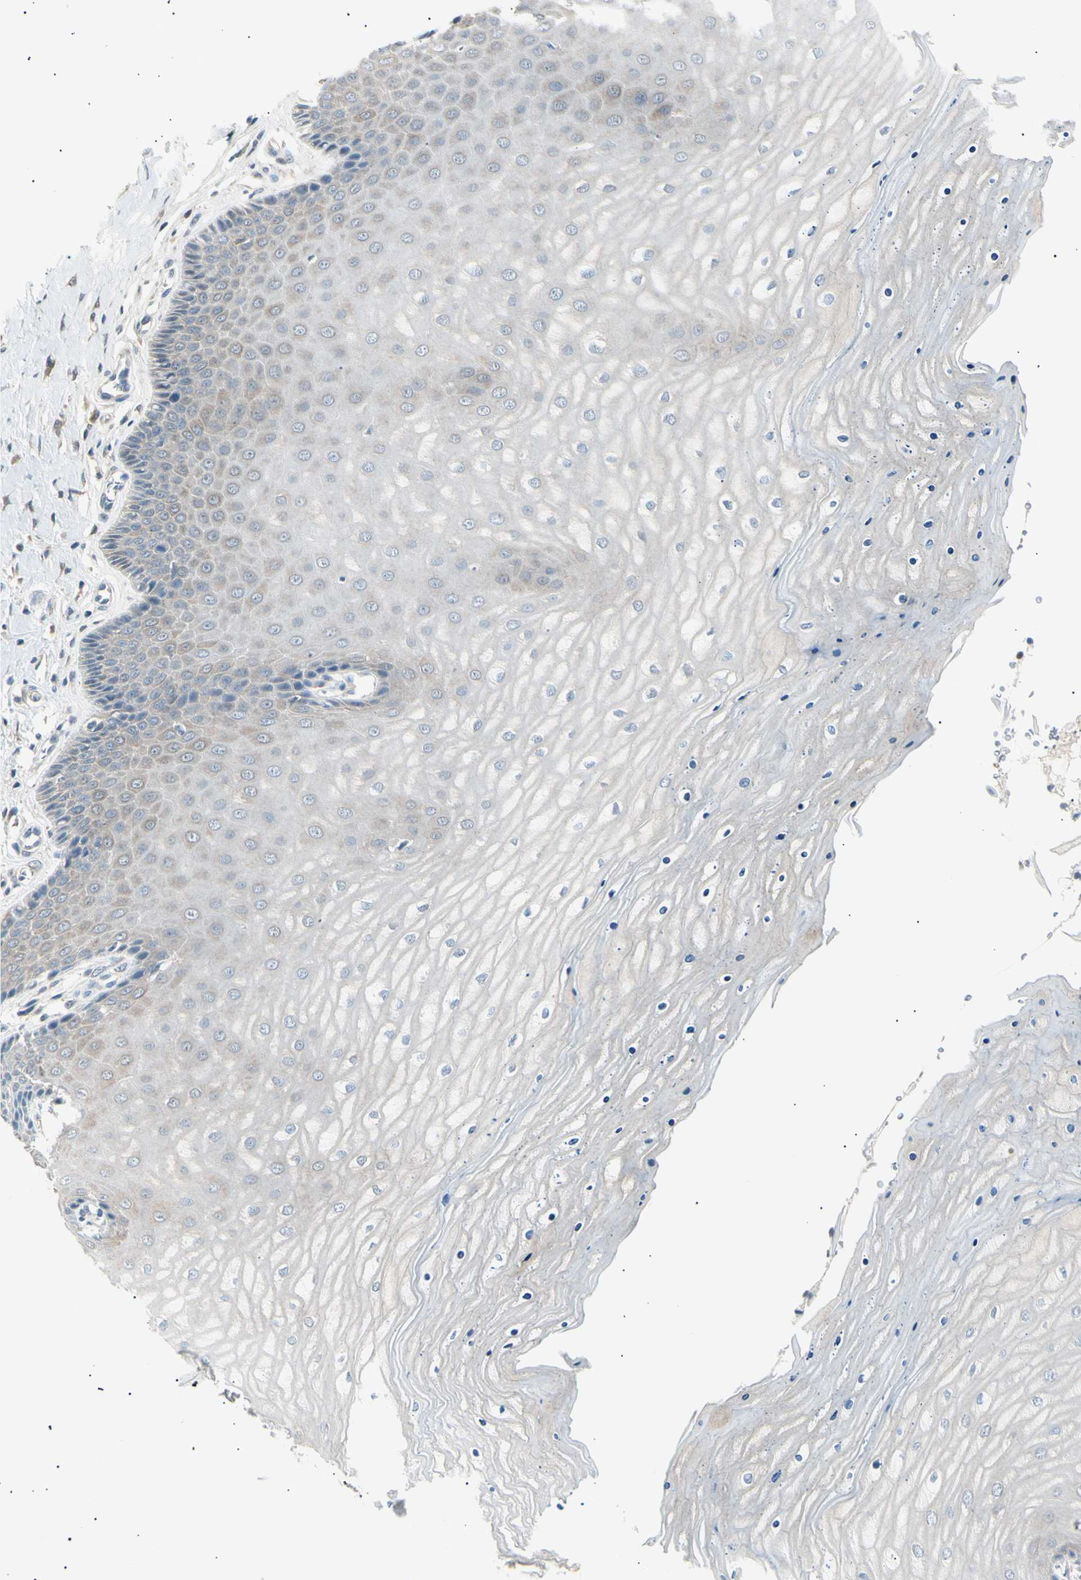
{"staining": {"intensity": "moderate", "quantity": ">75%", "location": "cytoplasmic/membranous"}, "tissue": "cervix", "cell_type": "Glandular cells", "image_type": "normal", "snomed": [{"axis": "morphology", "description": "Normal tissue, NOS"}, {"axis": "topography", "description": "Cervix"}], "caption": "Immunohistochemical staining of normal cervix reveals moderate cytoplasmic/membranous protein positivity in about >75% of glandular cells.", "gene": "LHPP", "patient": {"sex": "female", "age": 55}}